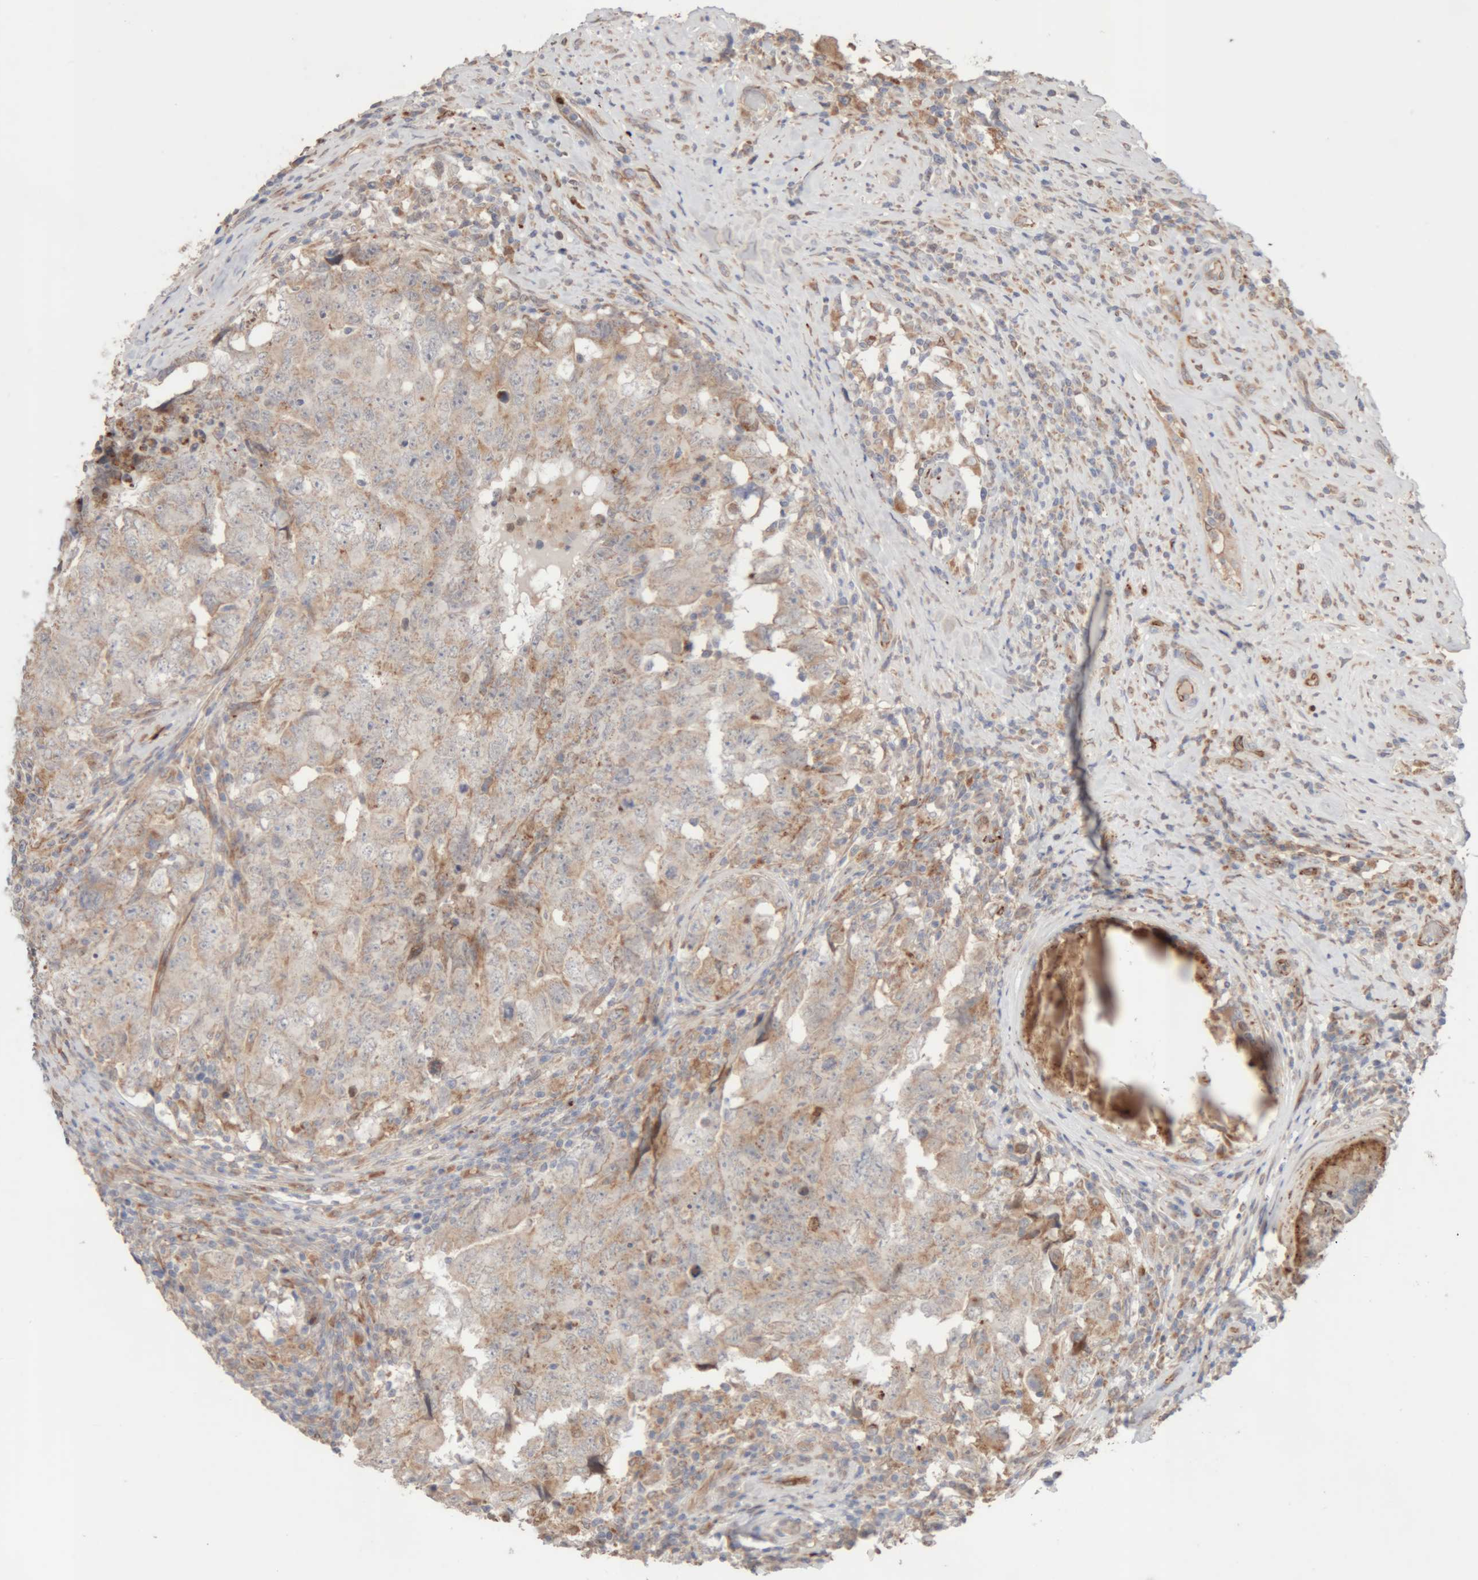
{"staining": {"intensity": "negative", "quantity": "none", "location": "none"}, "tissue": "testis cancer", "cell_type": "Tumor cells", "image_type": "cancer", "snomed": [{"axis": "morphology", "description": "Carcinoma, Embryonal, NOS"}, {"axis": "topography", "description": "Testis"}], "caption": "Tumor cells are negative for protein expression in human embryonal carcinoma (testis). The staining is performed using DAB brown chromogen with nuclei counter-stained in using hematoxylin.", "gene": "RAB32", "patient": {"sex": "male", "age": 26}}